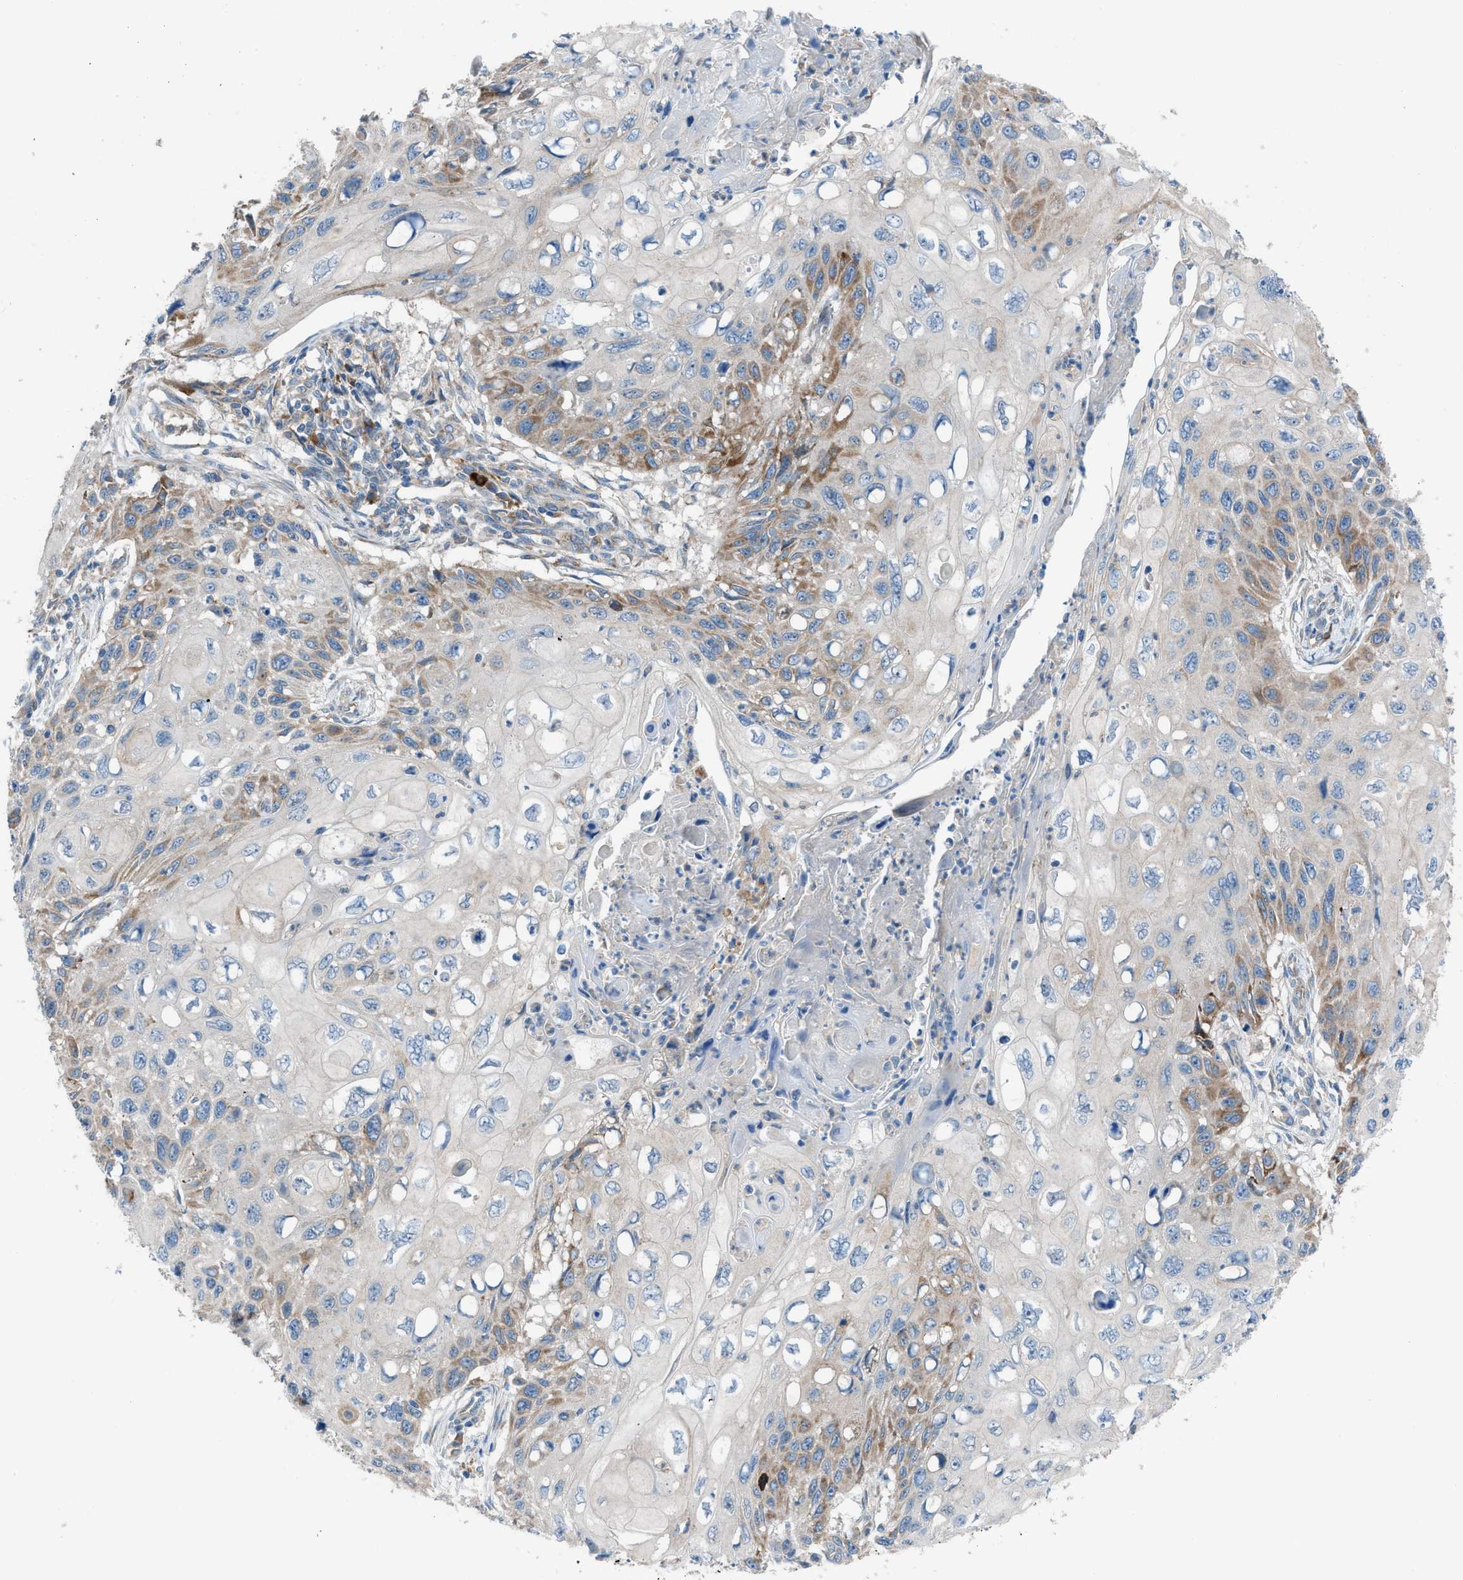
{"staining": {"intensity": "moderate", "quantity": "<25%", "location": "cytoplasmic/membranous"}, "tissue": "cervical cancer", "cell_type": "Tumor cells", "image_type": "cancer", "snomed": [{"axis": "morphology", "description": "Squamous cell carcinoma, NOS"}, {"axis": "topography", "description": "Cervix"}], "caption": "IHC histopathology image of neoplastic tissue: human squamous cell carcinoma (cervical) stained using immunohistochemistry displays low levels of moderate protein expression localized specifically in the cytoplasmic/membranous of tumor cells, appearing as a cytoplasmic/membranous brown color.", "gene": "HEG1", "patient": {"sex": "female", "age": 70}}